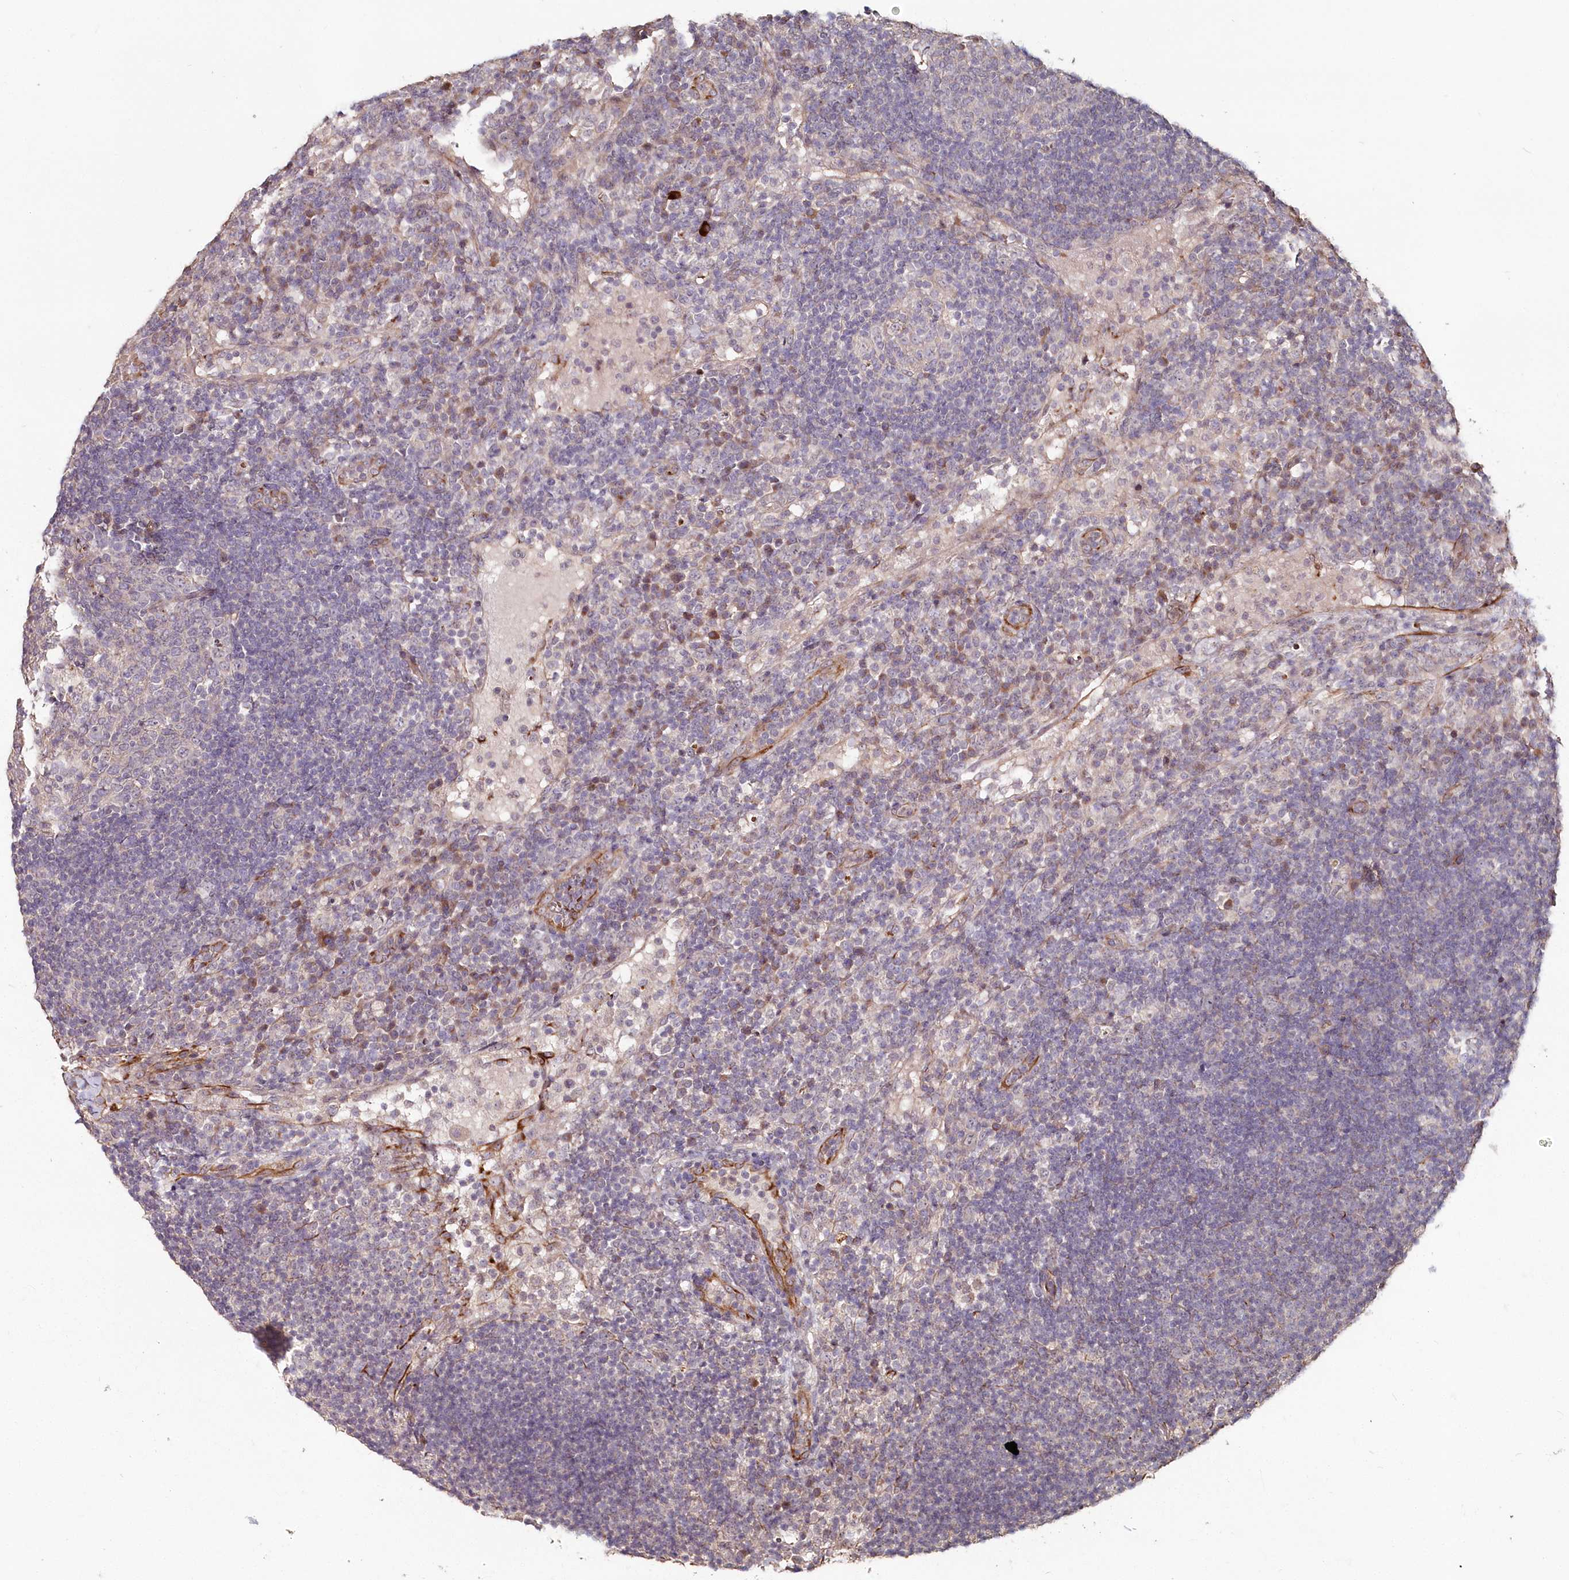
{"staining": {"intensity": "negative", "quantity": "none", "location": "none"}, "tissue": "lymph node", "cell_type": "Germinal center cells", "image_type": "normal", "snomed": [{"axis": "morphology", "description": "Normal tissue, NOS"}, {"axis": "topography", "description": "Lymph node"}], "caption": "The image shows no significant staining in germinal center cells of lymph node.", "gene": "HYCC2", "patient": {"sex": "female", "age": 53}}